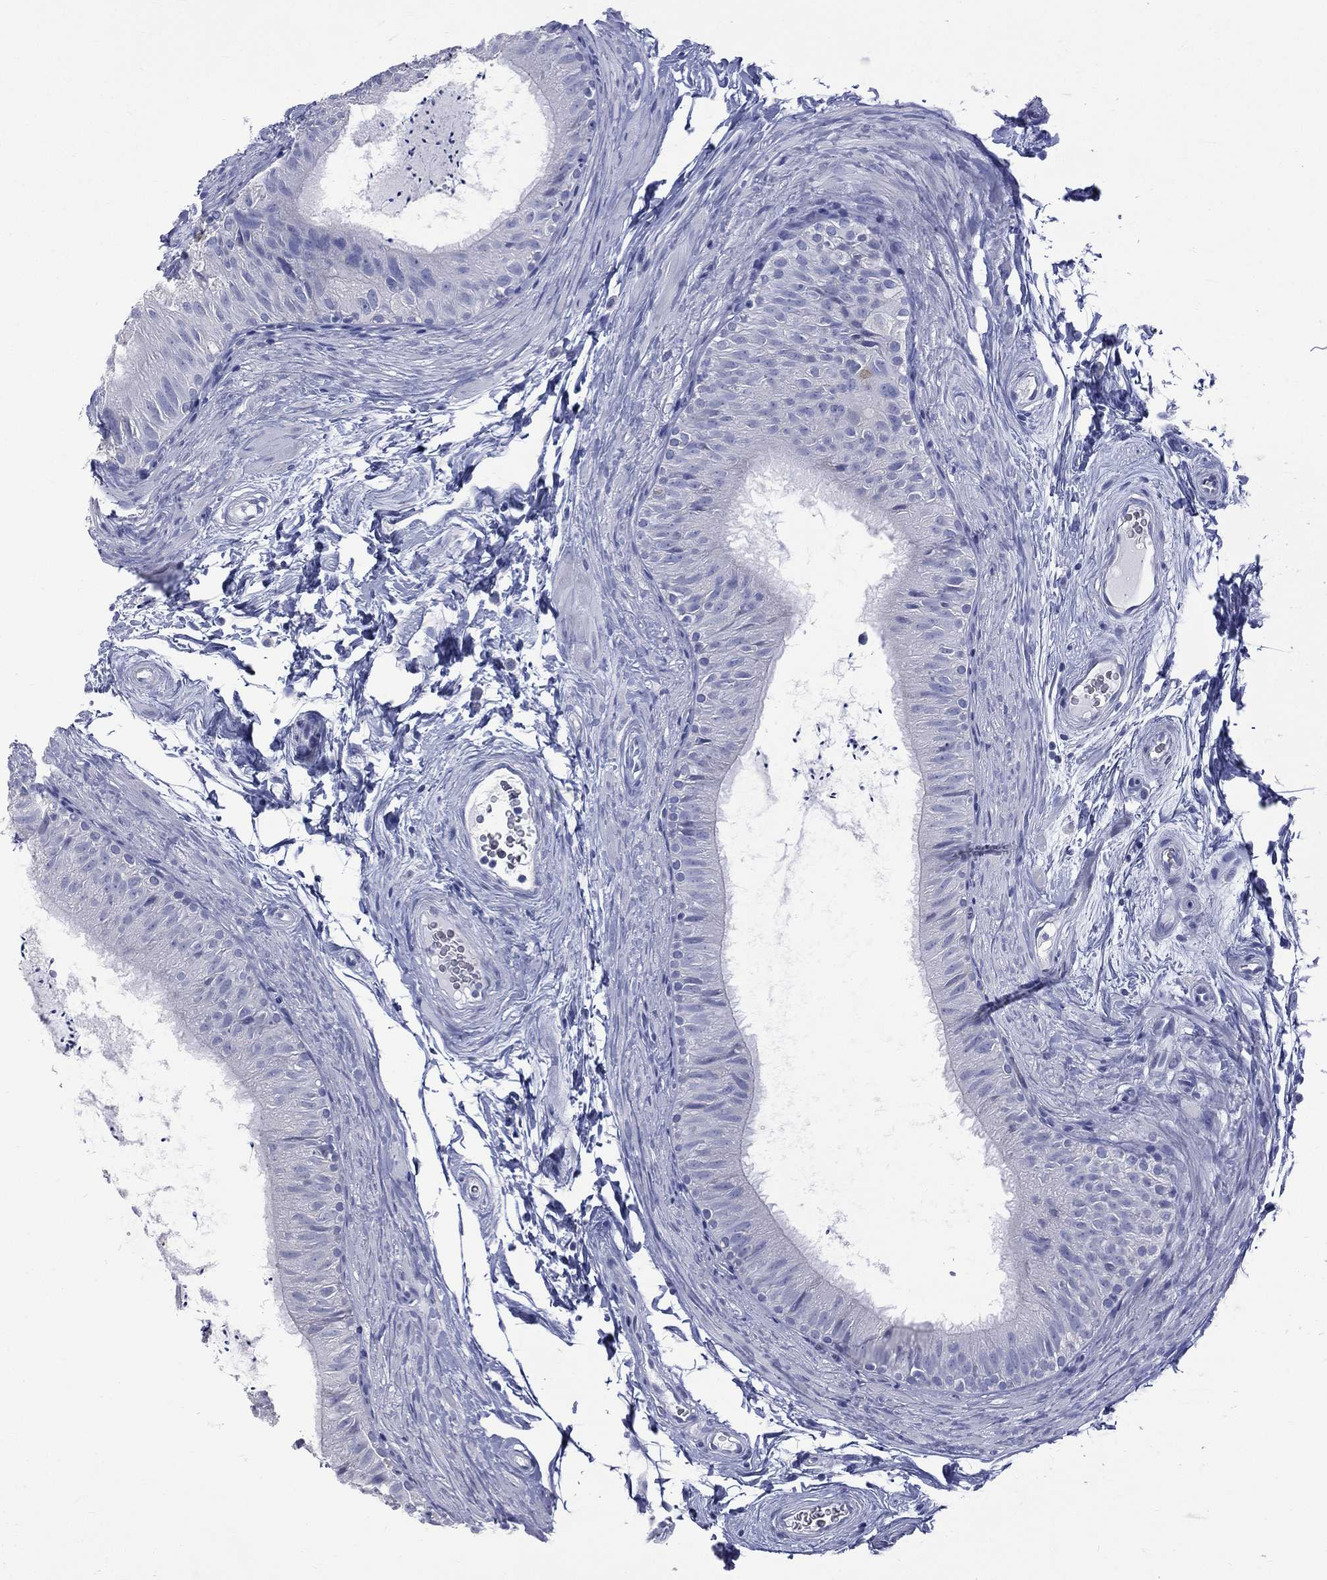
{"staining": {"intensity": "negative", "quantity": "none", "location": "none"}, "tissue": "epididymis", "cell_type": "Glandular cells", "image_type": "normal", "snomed": [{"axis": "morphology", "description": "Normal tissue, NOS"}, {"axis": "topography", "description": "Epididymis"}], "caption": "DAB immunohistochemical staining of benign epididymis demonstrates no significant expression in glandular cells. (DAB (3,3'-diaminobenzidine) immunohistochemistry (IHC), high magnification).", "gene": "CES2", "patient": {"sex": "male", "age": 34}}